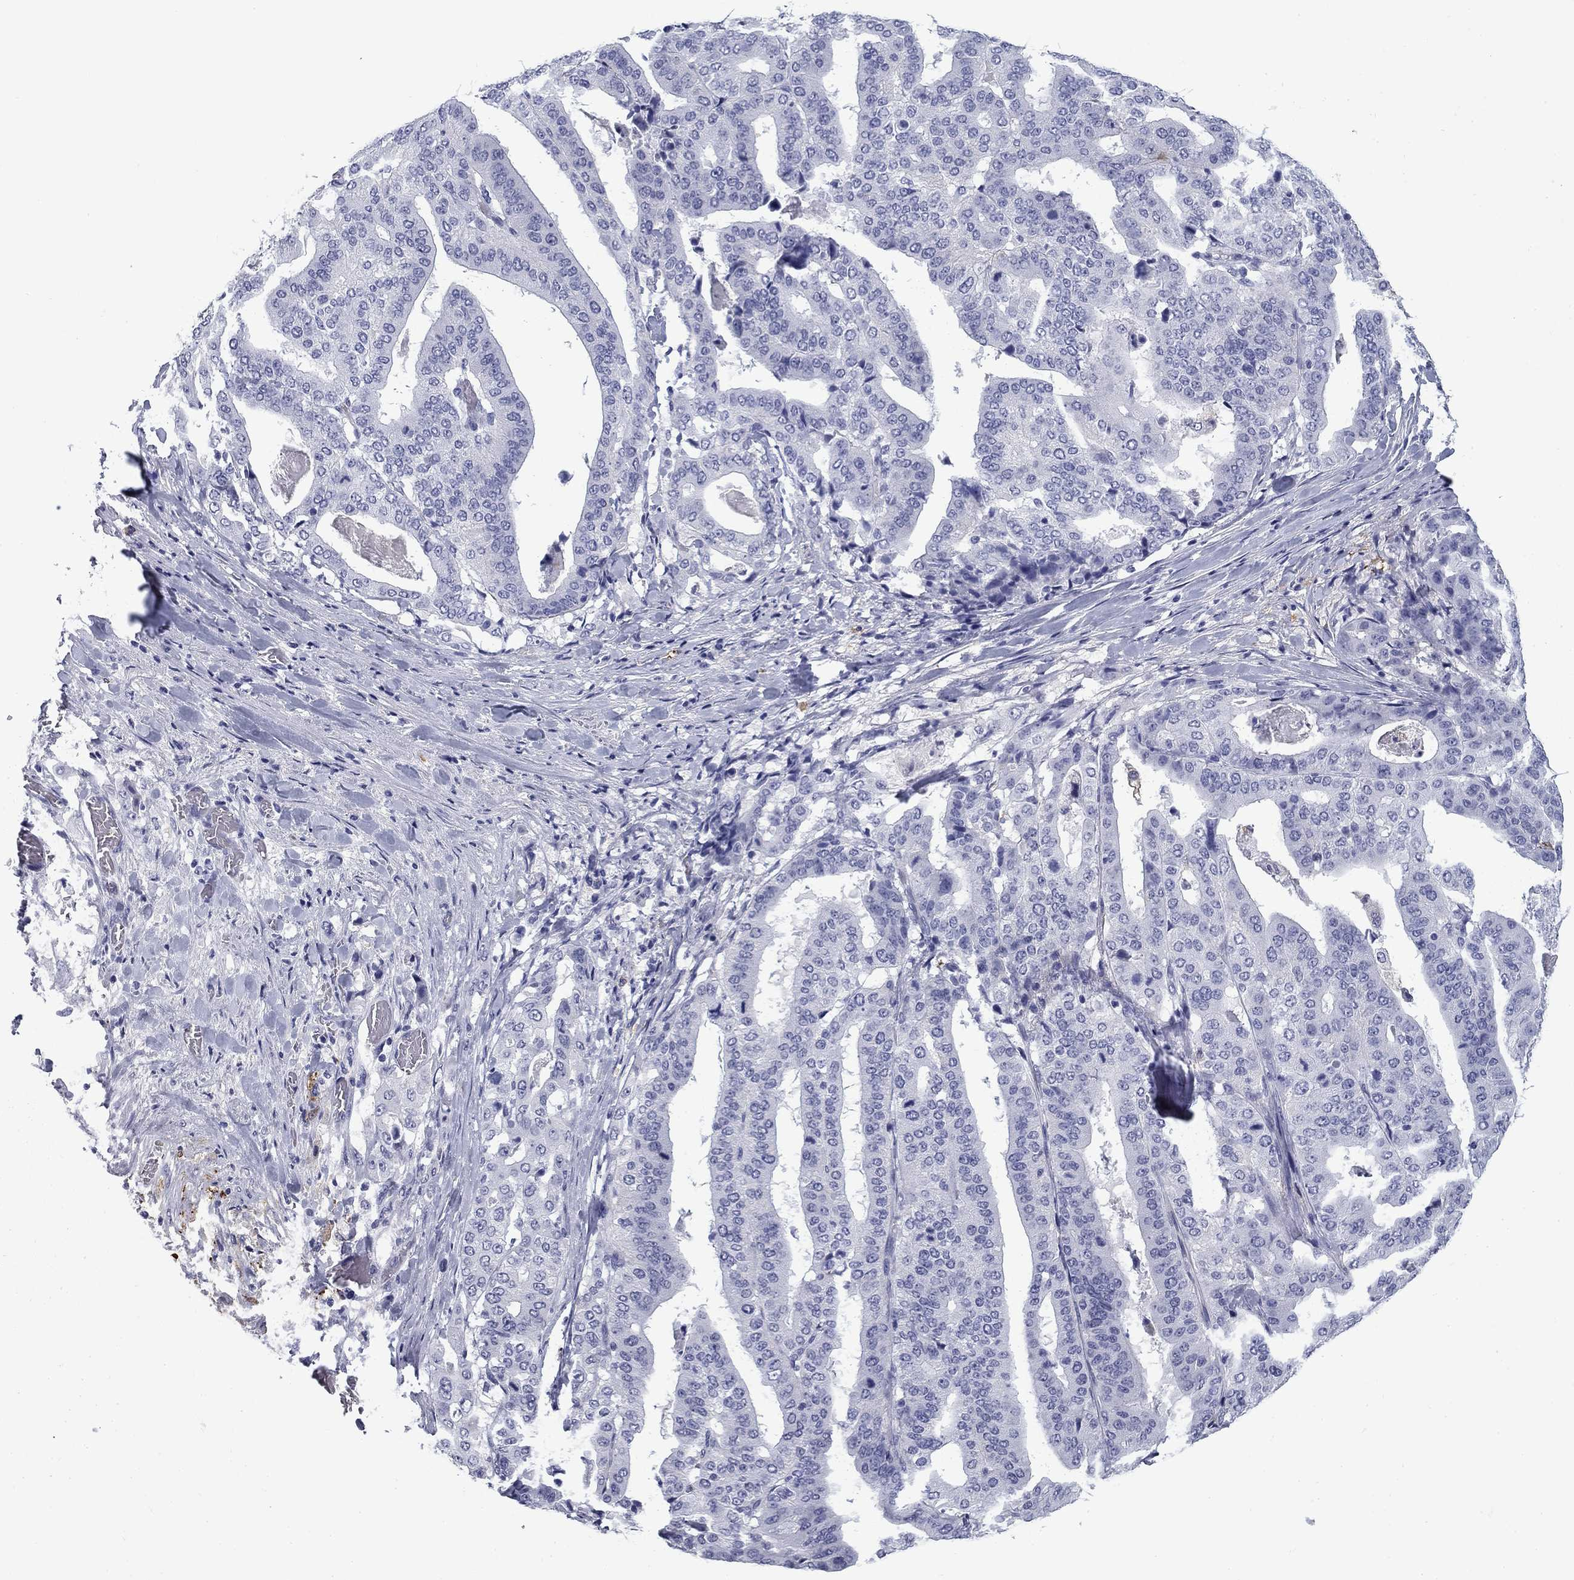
{"staining": {"intensity": "negative", "quantity": "none", "location": "none"}, "tissue": "stomach cancer", "cell_type": "Tumor cells", "image_type": "cancer", "snomed": [{"axis": "morphology", "description": "Adenocarcinoma, NOS"}, {"axis": "topography", "description": "Stomach"}], "caption": "Human stomach cancer (adenocarcinoma) stained for a protein using IHC exhibits no staining in tumor cells.", "gene": "BCL2L14", "patient": {"sex": "male", "age": 48}}